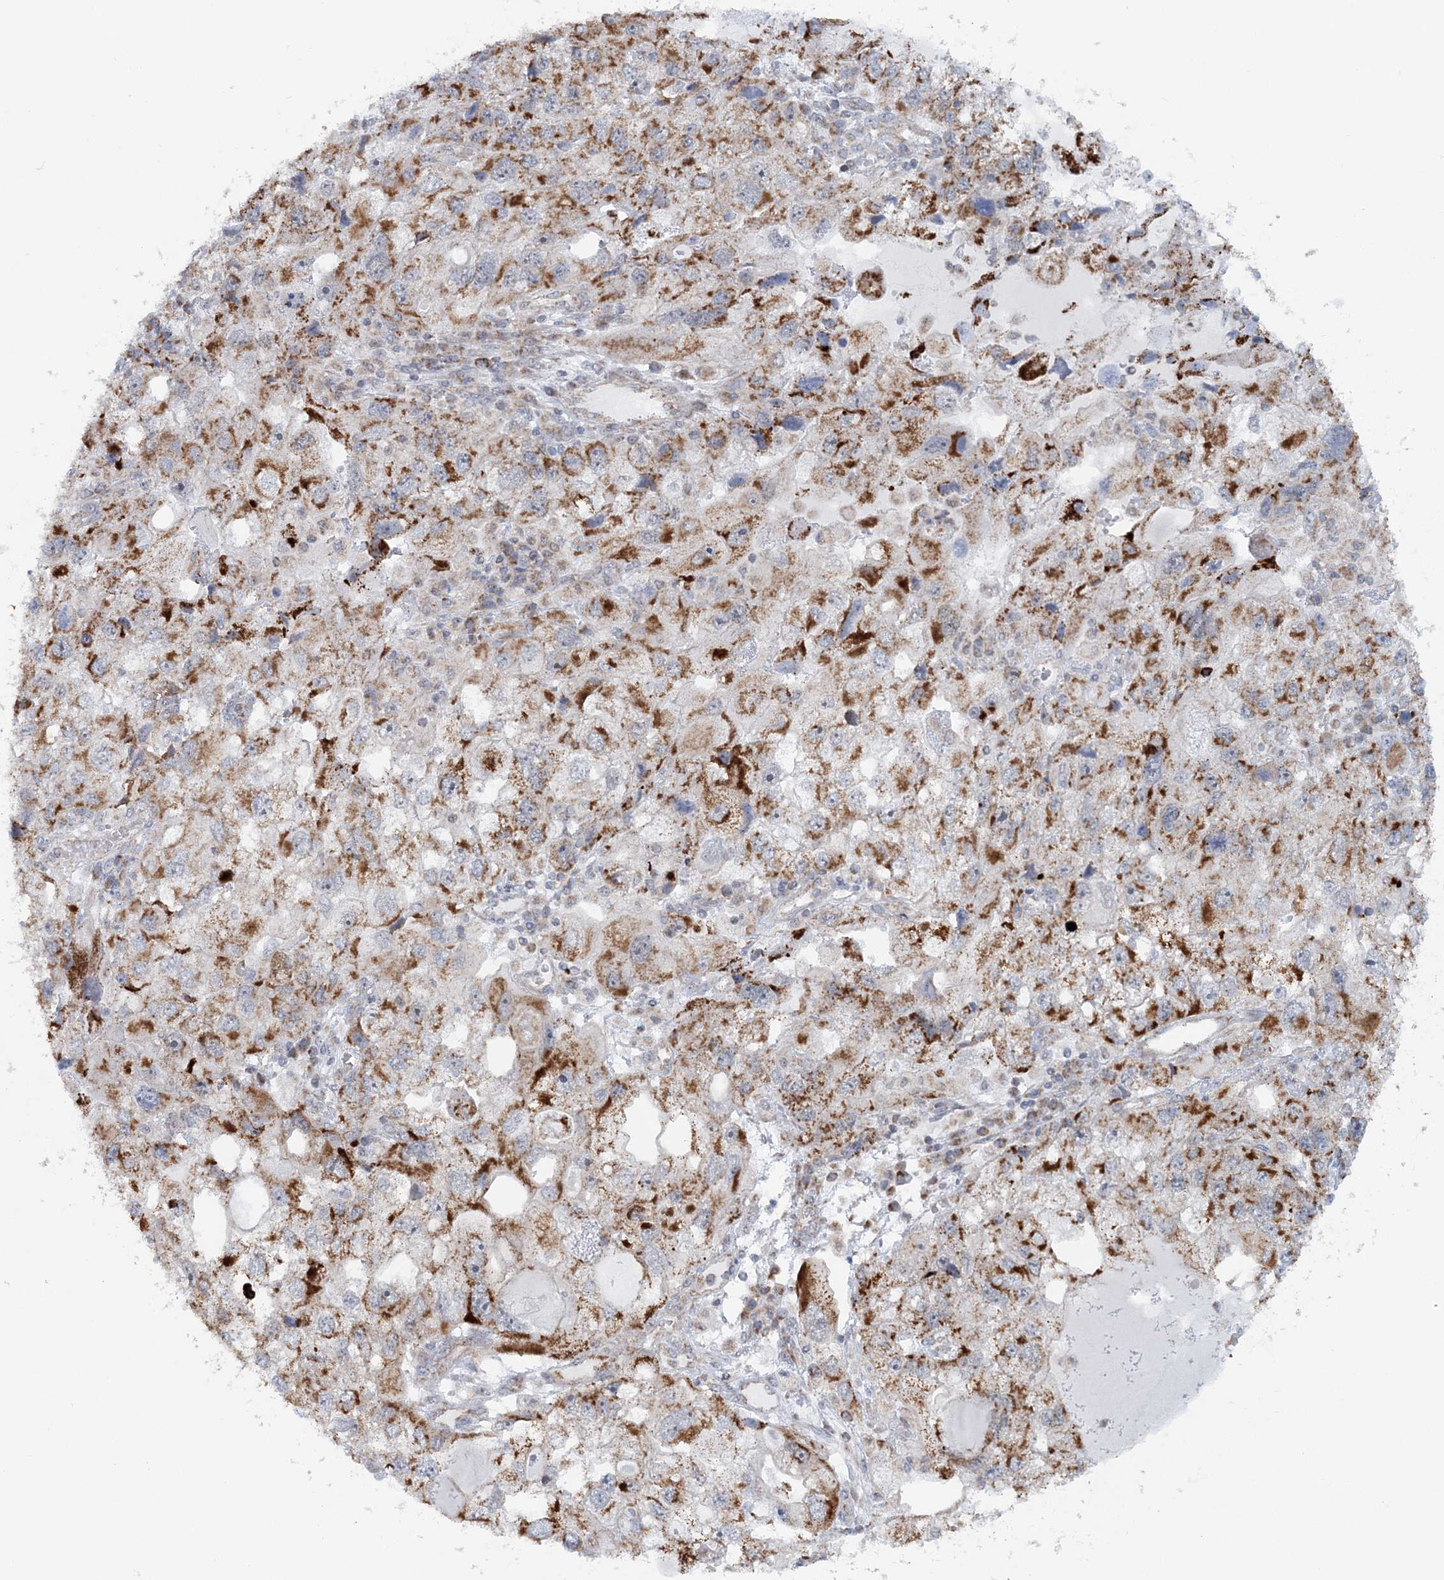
{"staining": {"intensity": "moderate", "quantity": ">75%", "location": "cytoplasmic/membranous"}, "tissue": "endometrial cancer", "cell_type": "Tumor cells", "image_type": "cancer", "snomed": [{"axis": "morphology", "description": "Adenocarcinoma, NOS"}, {"axis": "topography", "description": "Endometrium"}], "caption": "Endometrial cancer was stained to show a protein in brown. There is medium levels of moderate cytoplasmic/membranous positivity in approximately >75% of tumor cells.", "gene": "RNF150", "patient": {"sex": "female", "age": 49}}